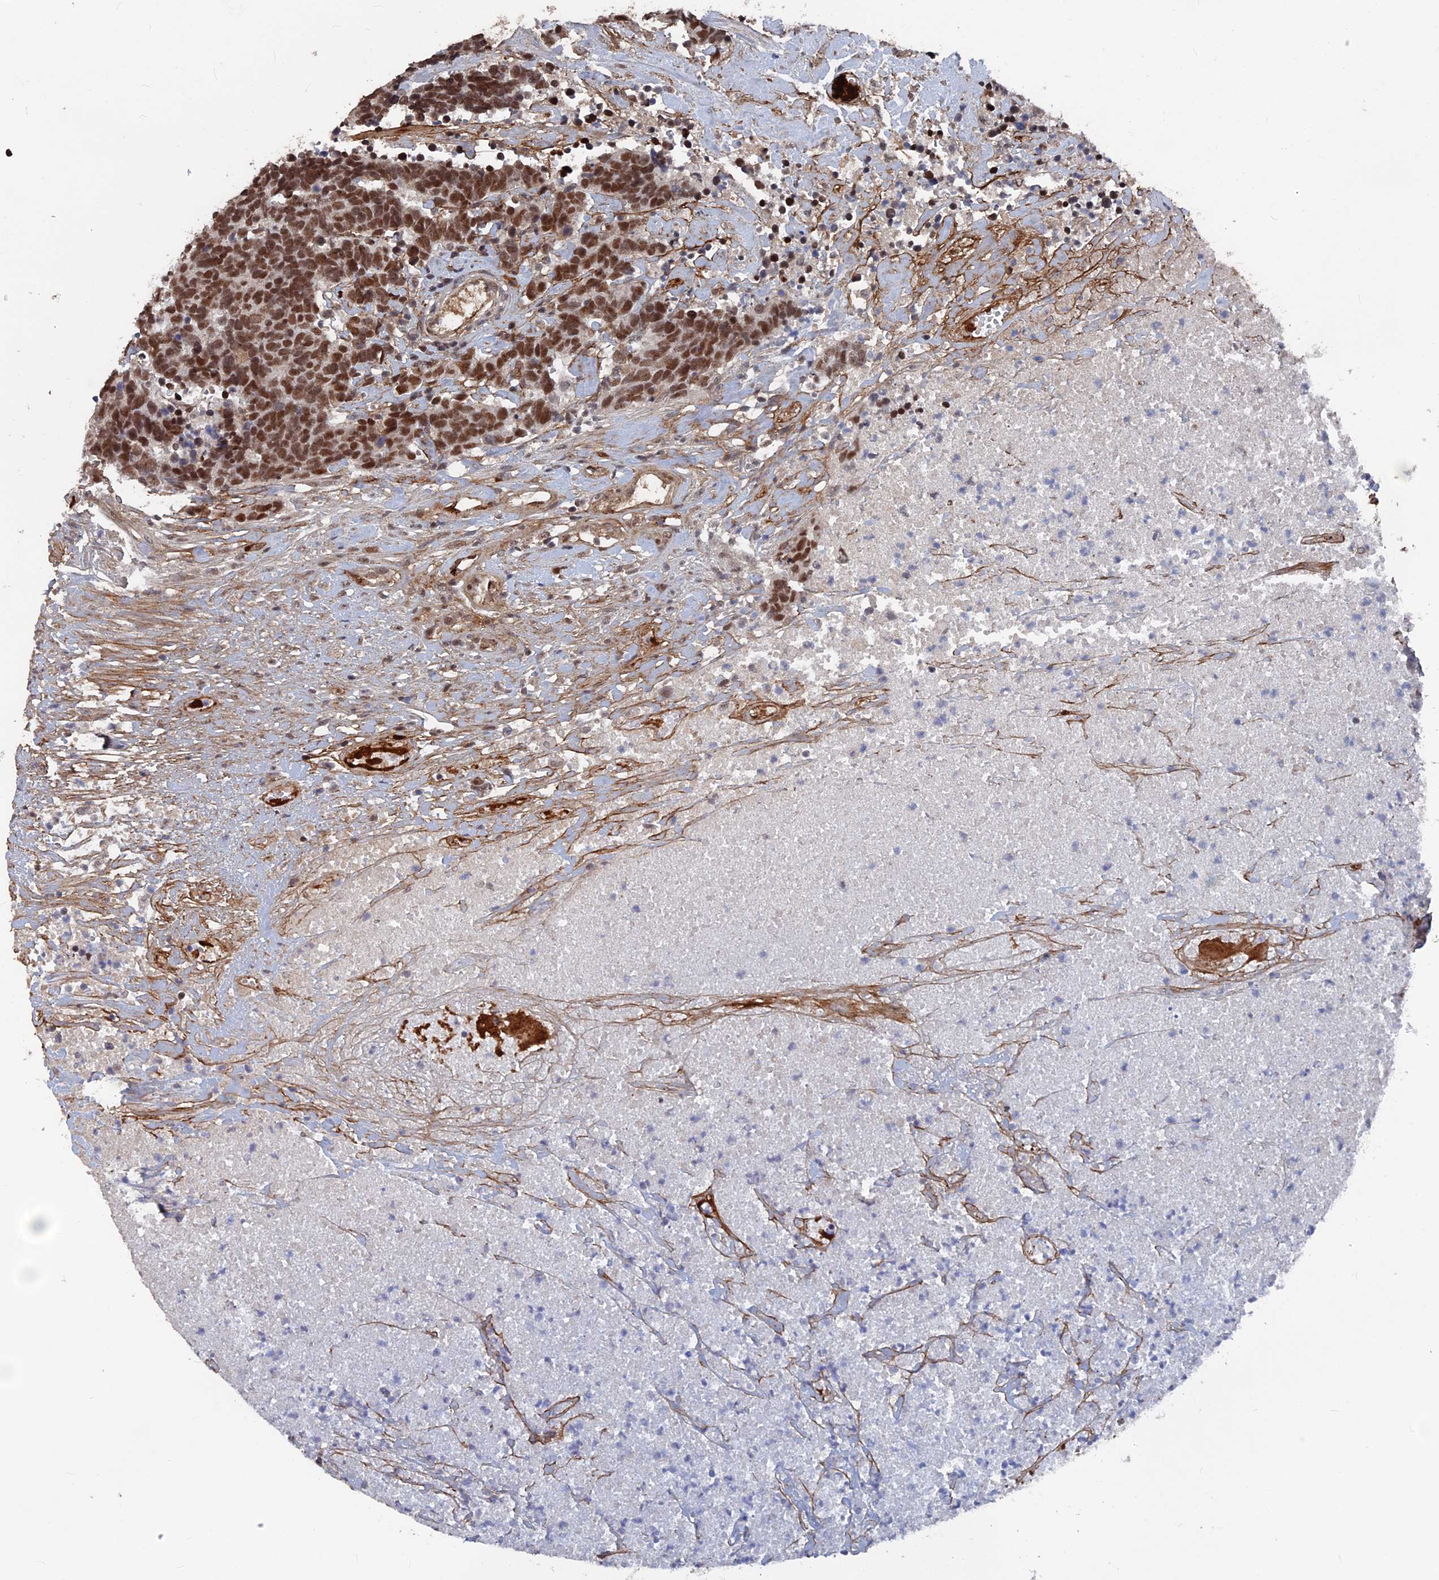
{"staining": {"intensity": "strong", "quantity": ">75%", "location": "nuclear"}, "tissue": "carcinoid", "cell_type": "Tumor cells", "image_type": "cancer", "snomed": [{"axis": "morphology", "description": "Carcinoma, NOS"}, {"axis": "morphology", "description": "Carcinoid, malignant, NOS"}, {"axis": "topography", "description": "Urinary bladder"}], "caption": "Carcinoid was stained to show a protein in brown. There is high levels of strong nuclear staining in approximately >75% of tumor cells. (DAB IHC, brown staining for protein, blue staining for nuclei).", "gene": "SH3D21", "patient": {"sex": "male", "age": 57}}